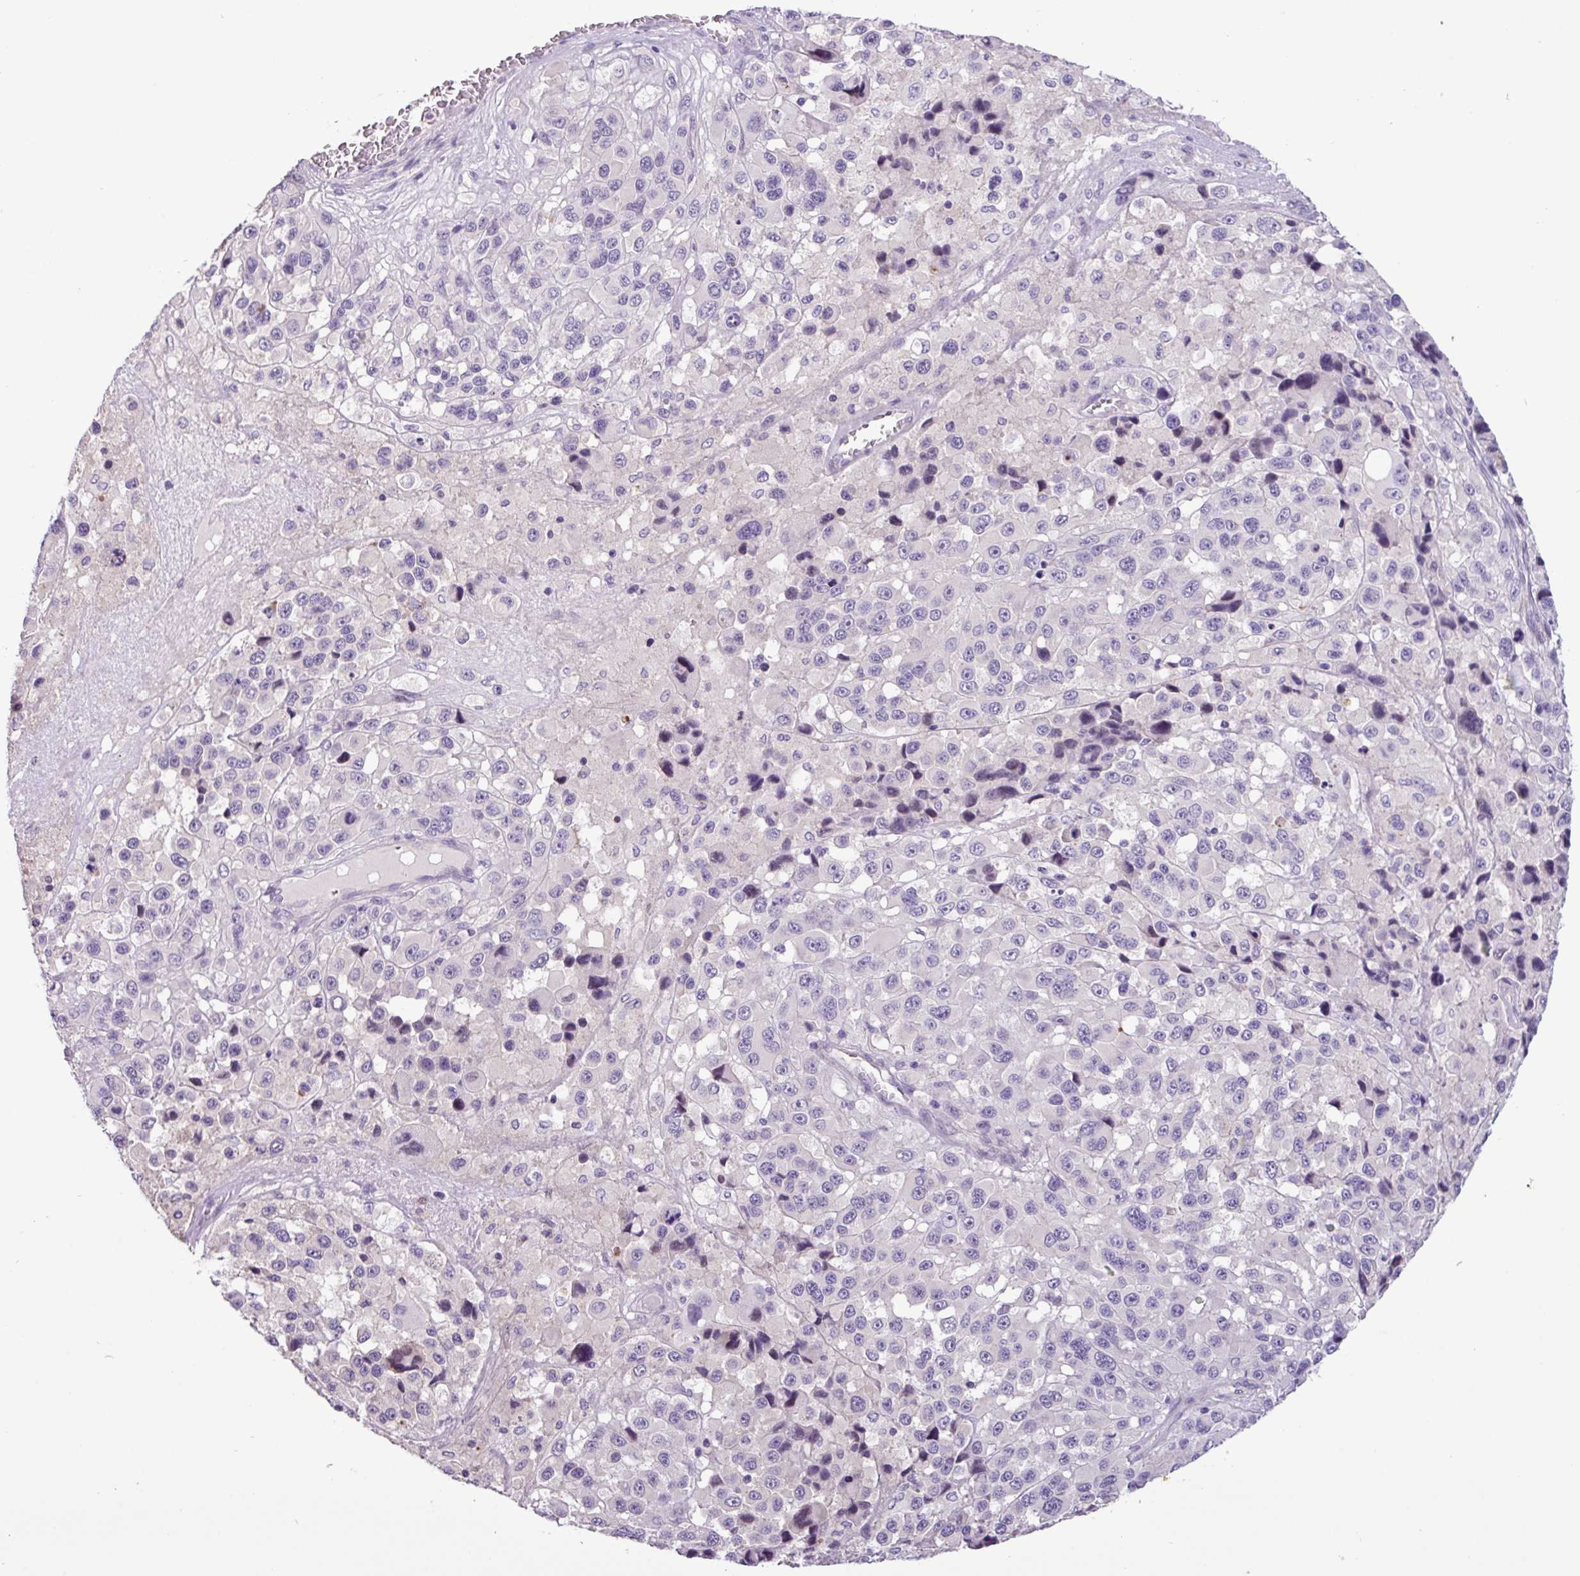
{"staining": {"intensity": "negative", "quantity": "none", "location": "none"}, "tissue": "melanoma", "cell_type": "Tumor cells", "image_type": "cancer", "snomed": [{"axis": "morphology", "description": "Malignant melanoma, Metastatic site"}, {"axis": "topography", "description": "Lymph node"}], "caption": "This is an immunohistochemistry (IHC) photomicrograph of malignant melanoma (metastatic site). There is no expression in tumor cells.", "gene": "PNLDC1", "patient": {"sex": "female", "age": 65}}